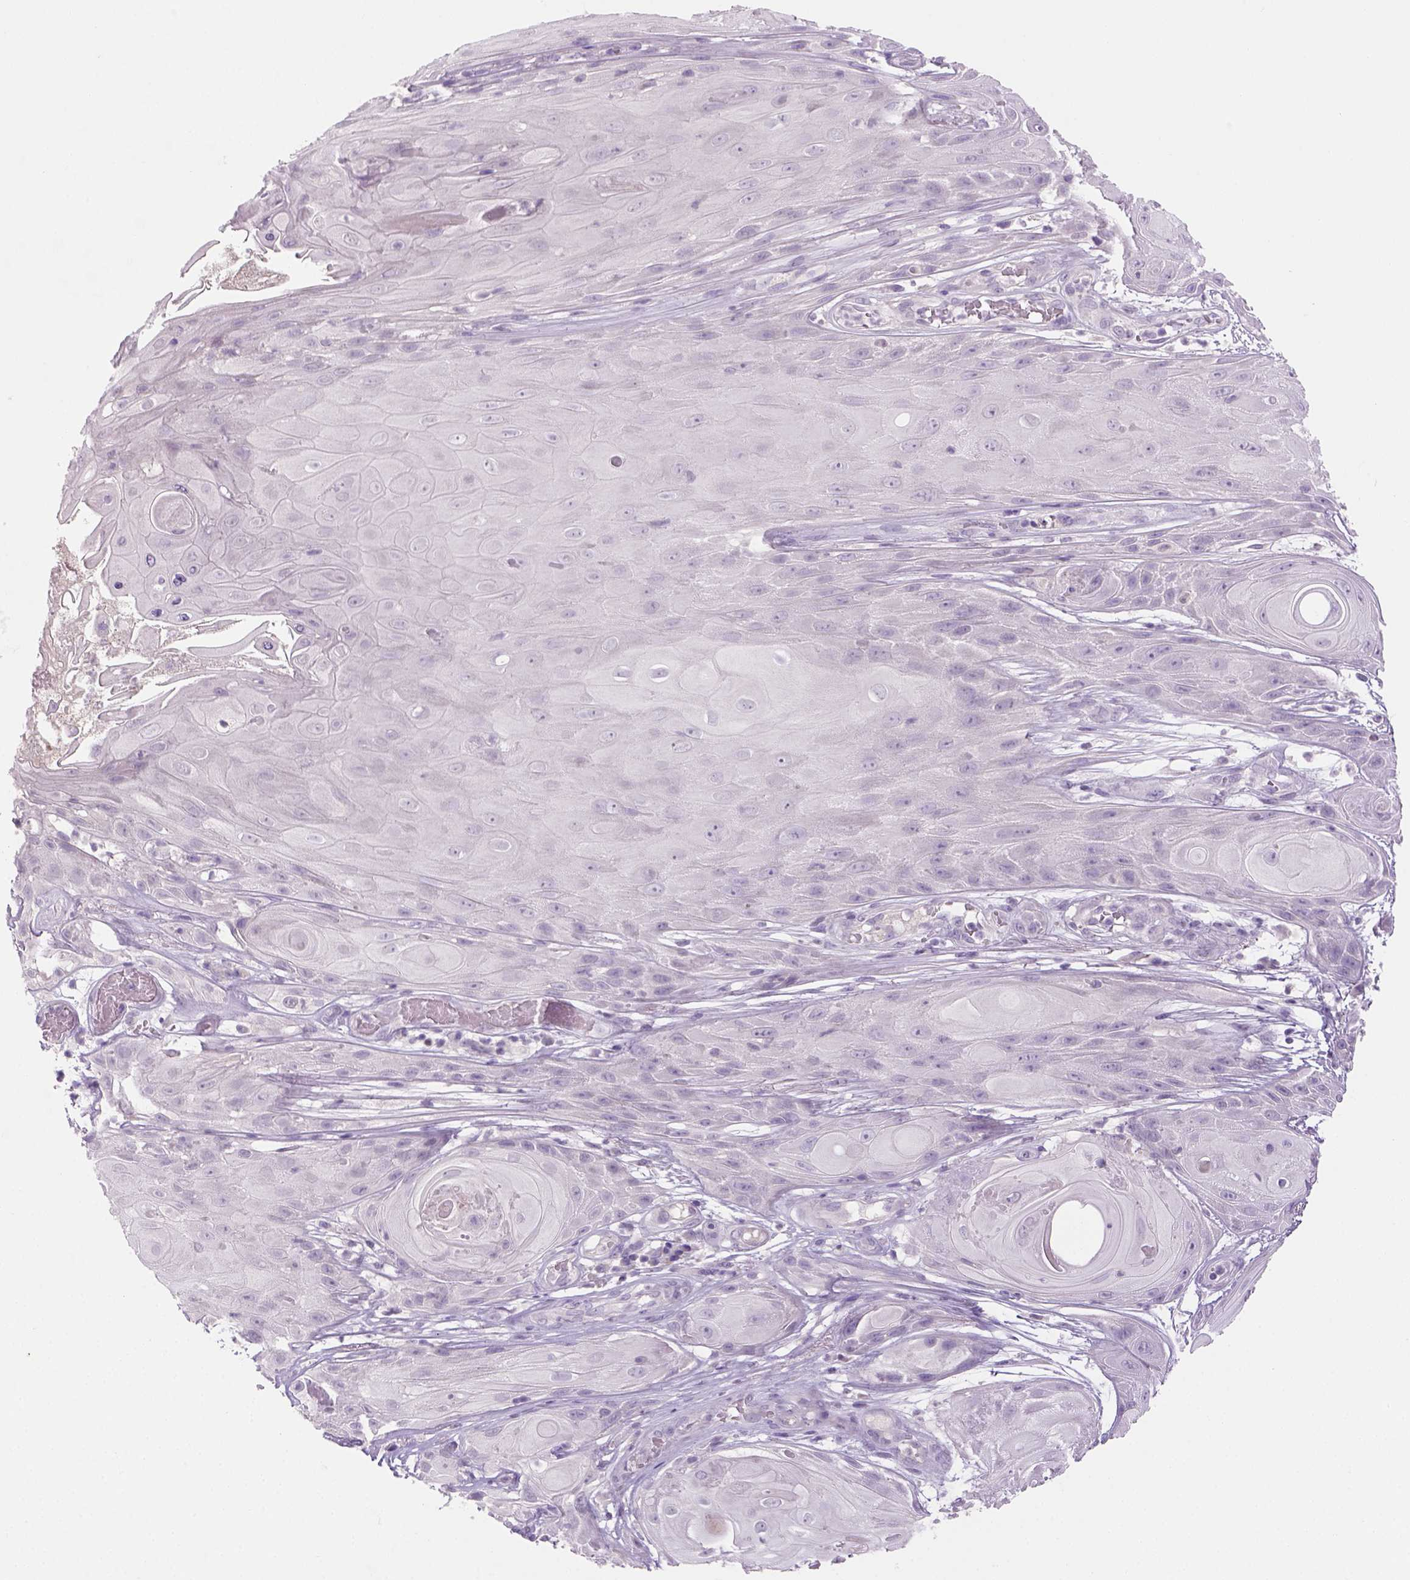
{"staining": {"intensity": "negative", "quantity": "none", "location": "none"}, "tissue": "skin cancer", "cell_type": "Tumor cells", "image_type": "cancer", "snomed": [{"axis": "morphology", "description": "Squamous cell carcinoma, NOS"}, {"axis": "topography", "description": "Skin"}], "caption": "The immunohistochemistry micrograph has no significant positivity in tumor cells of skin cancer tissue.", "gene": "GFI1B", "patient": {"sex": "male", "age": 62}}